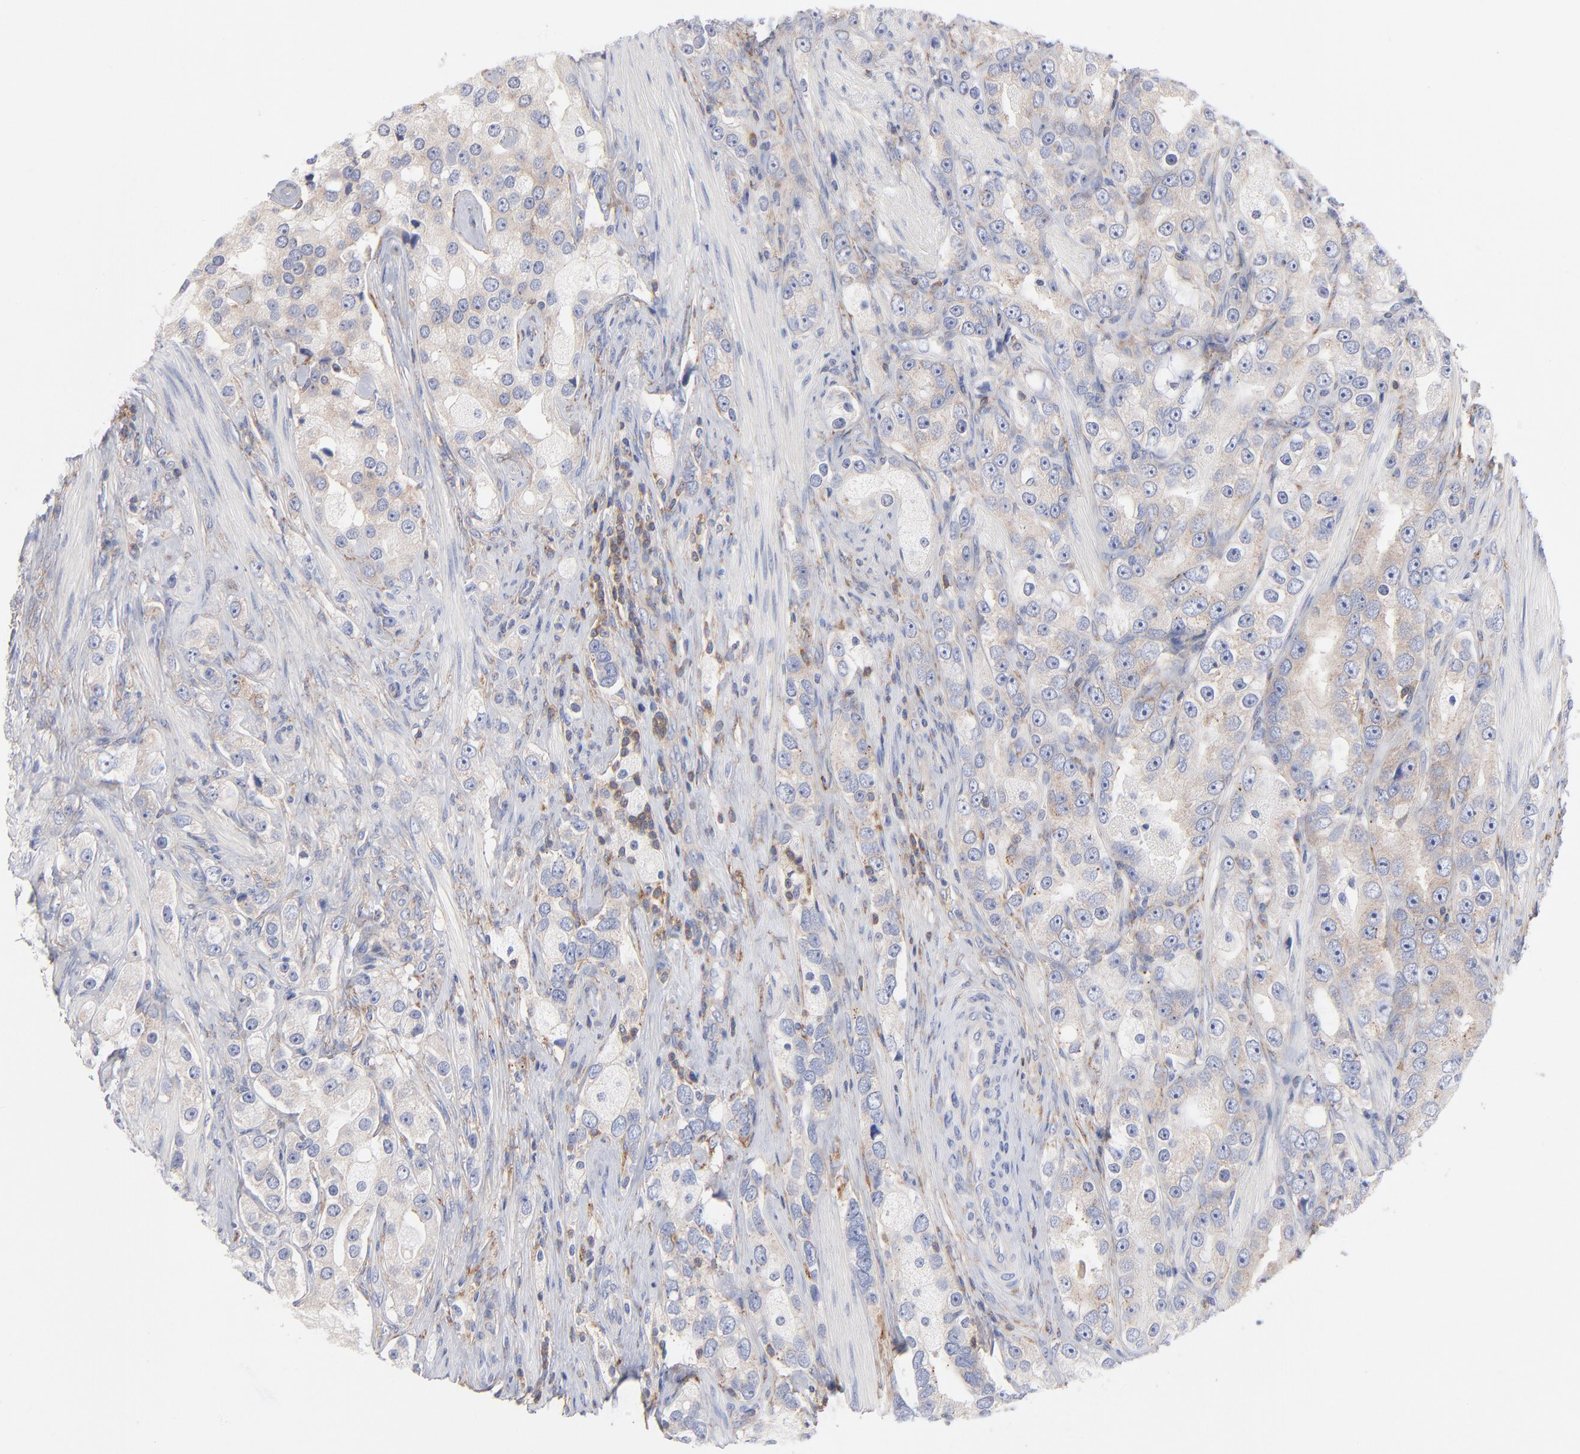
{"staining": {"intensity": "negative", "quantity": "none", "location": "none"}, "tissue": "prostate cancer", "cell_type": "Tumor cells", "image_type": "cancer", "snomed": [{"axis": "morphology", "description": "Adenocarcinoma, High grade"}, {"axis": "topography", "description": "Prostate"}], "caption": "Immunohistochemical staining of human prostate cancer (high-grade adenocarcinoma) exhibits no significant staining in tumor cells.", "gene": "SEPTIN6", "patient": {"sex": "male", "age": 63}}